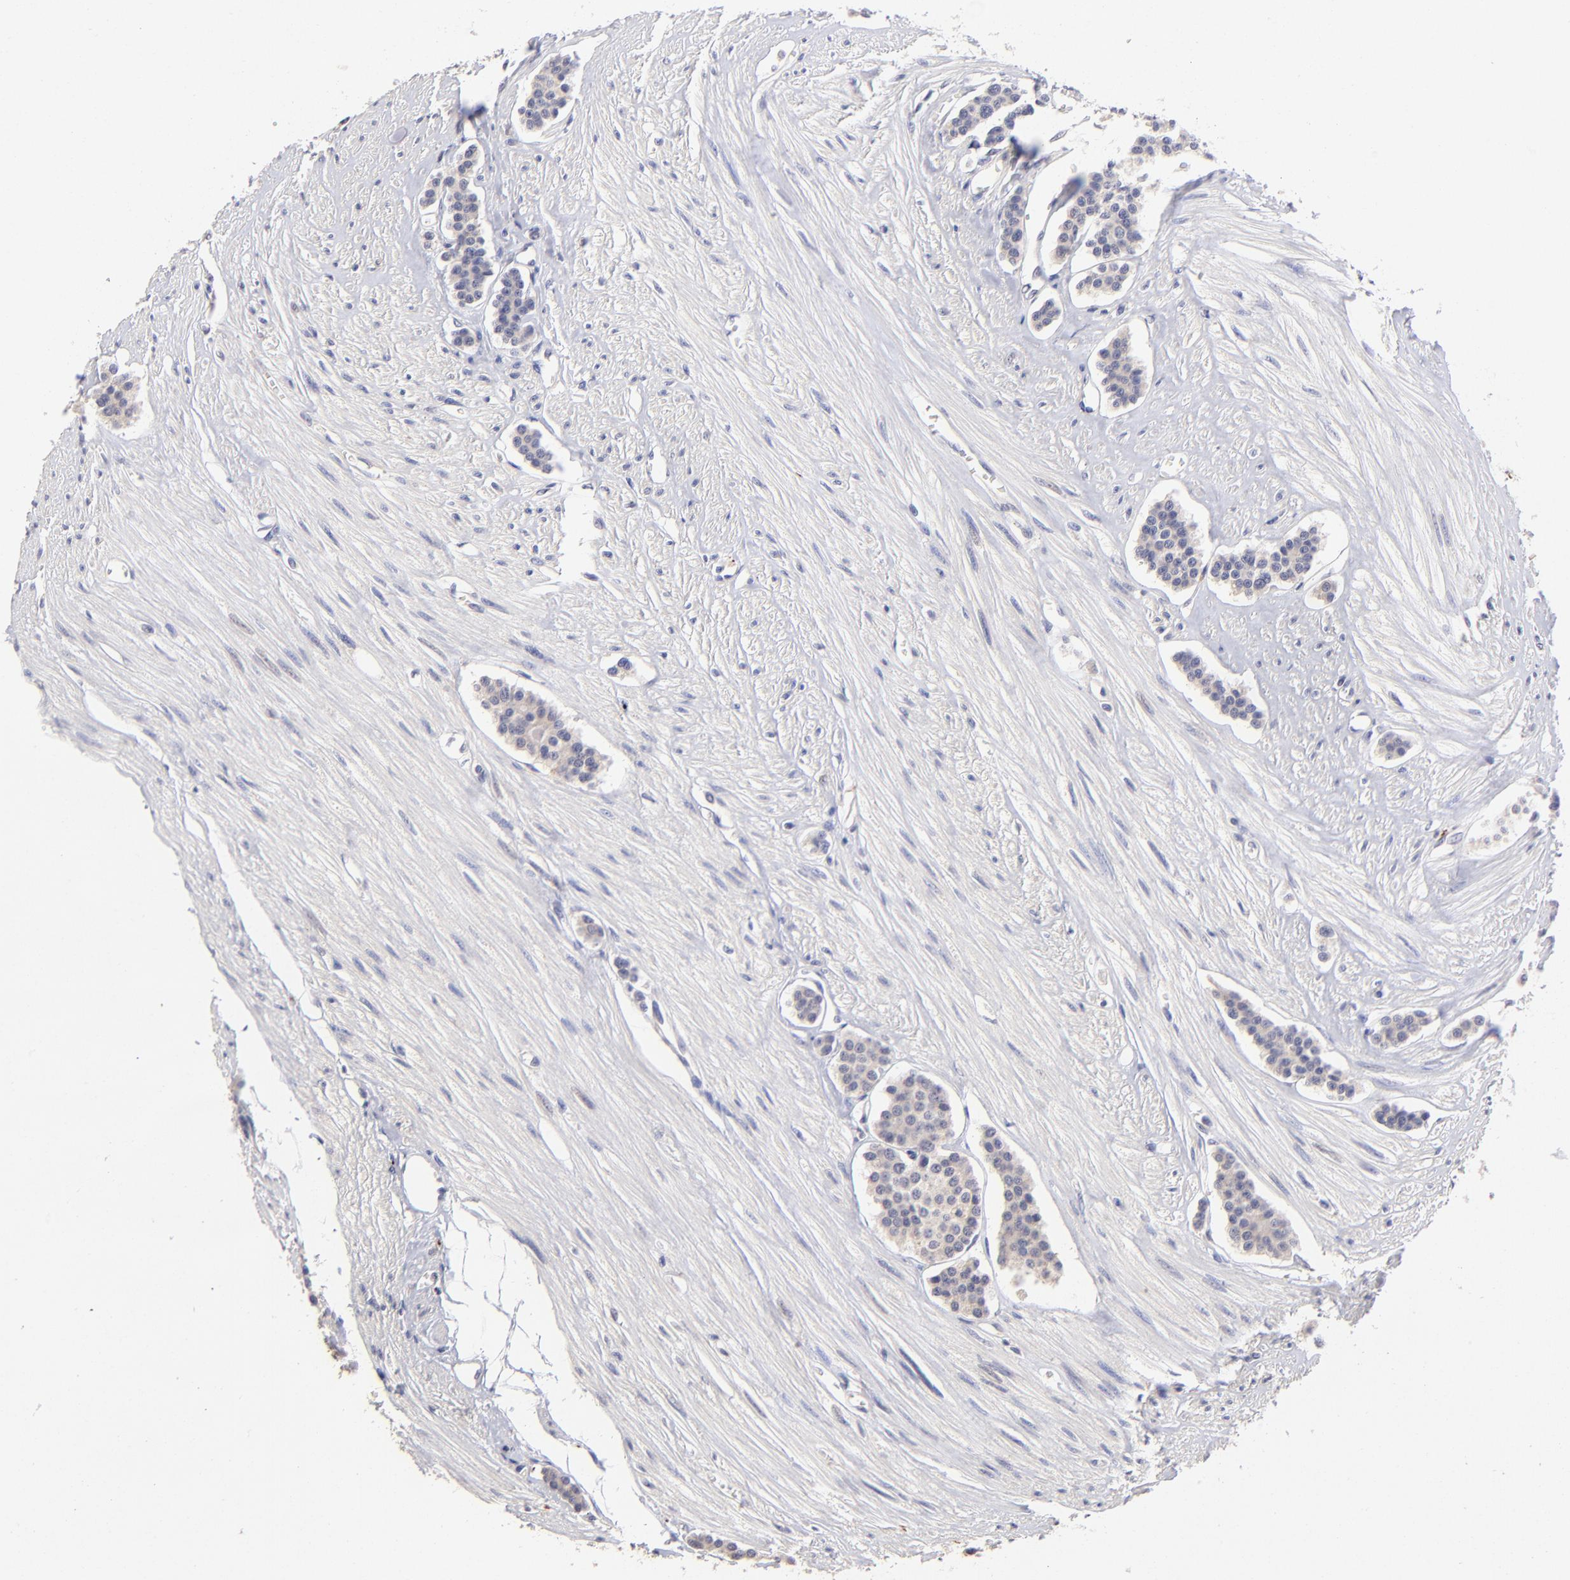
{"staining": {"intensity": "weak", "quantity": ">75%", "location": "cytoplasmic/membranous"}, "tissue": "carcinoid", "cell_type": "Tumor cells", "image_type": "cancer", "snomed": [{"axis": "morphology", "description": "Carcinoid, malignant, NOS"}, {"axis": "topography", "description": "Small intestine"}], "caption": "Protein staining of malignant carcinoid tissue displays weak cytoplasmic/membranous positivity in approximately >75% of tumor cells.", "gene": "DNMT1", "patient": {"sex": "male", "age": 60}}